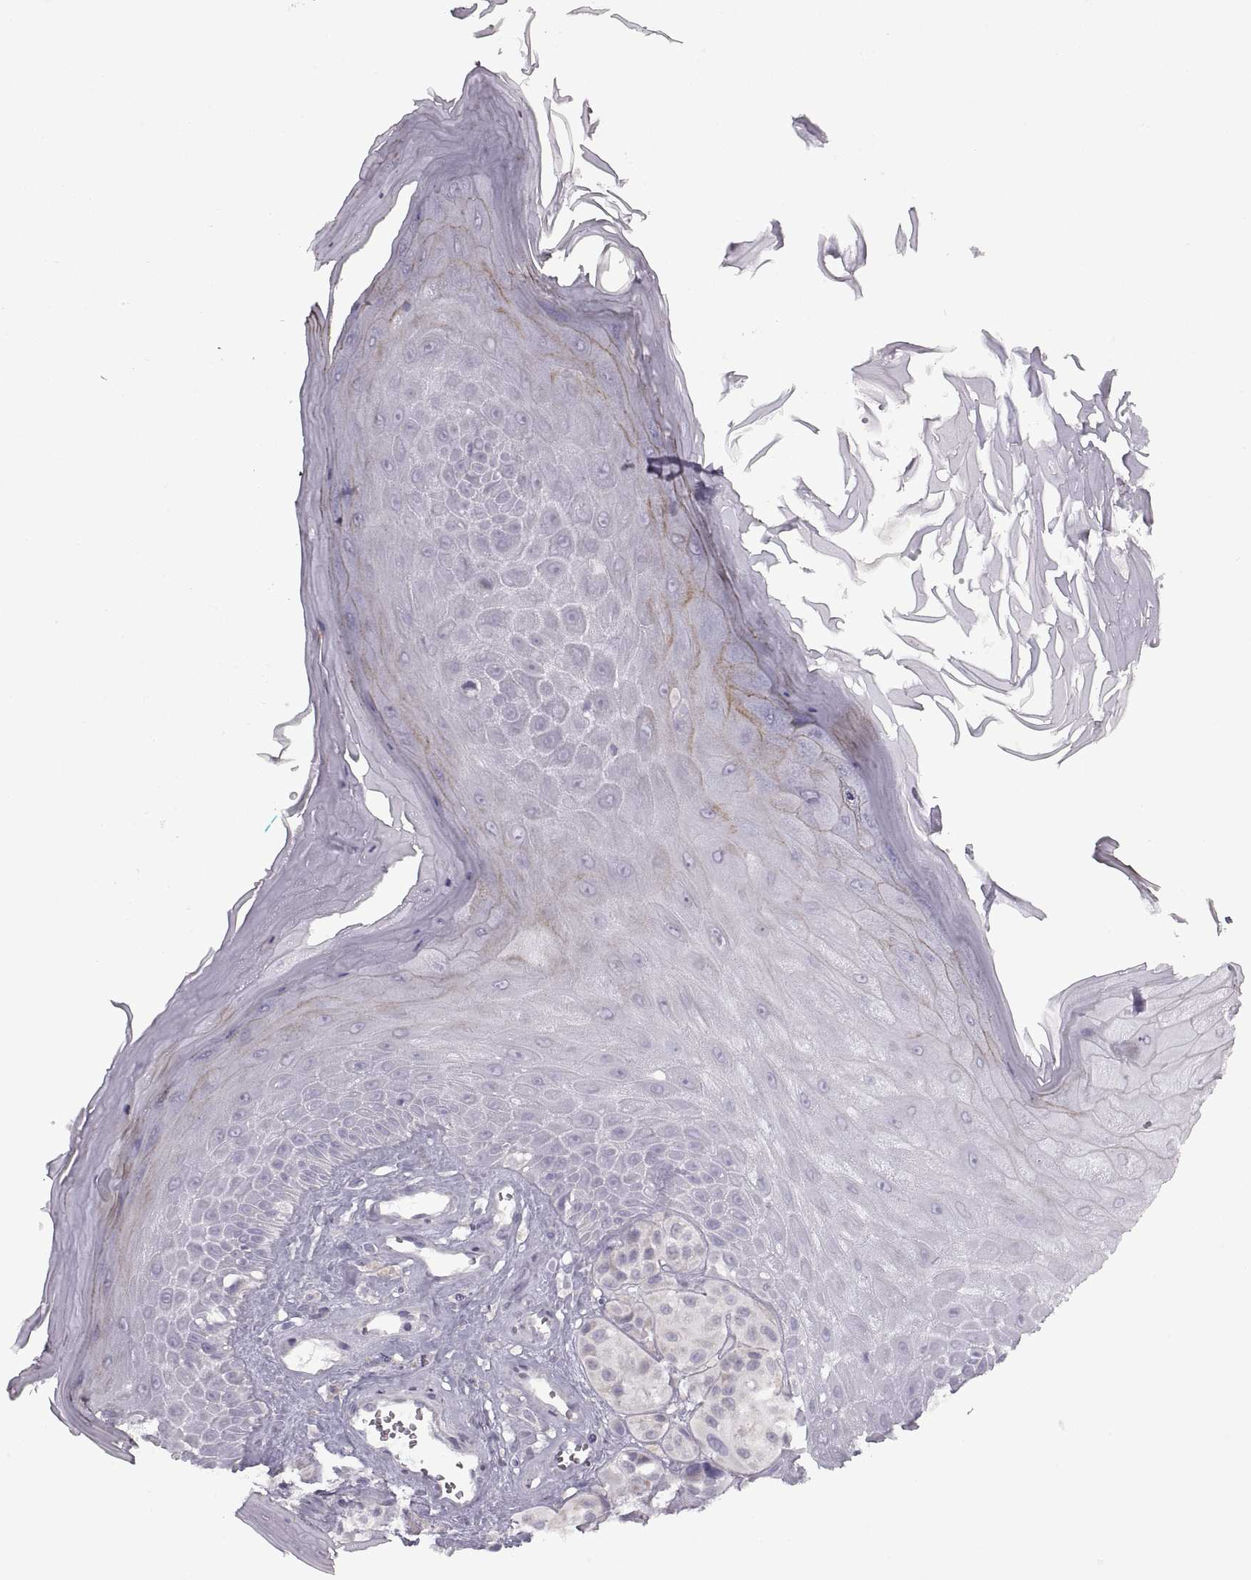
{"staining": {"intensity": "negative", "quantity": "none", "location": "none"}, "tissue": "melanoma", "cell_type": "Tumor cells", "image_type": "cancer", "snomed": [{"axis": "morphology", "description": "Malignant melanoma, NOS"}, {"axis": "topography", "description": "Skin"}], "caption": "The photomicrograph demonstrates no staining of tumor cells in malignant melanoma.", "gene": "PIERCE1", "patient": {"sex": "male", "age": 77}}